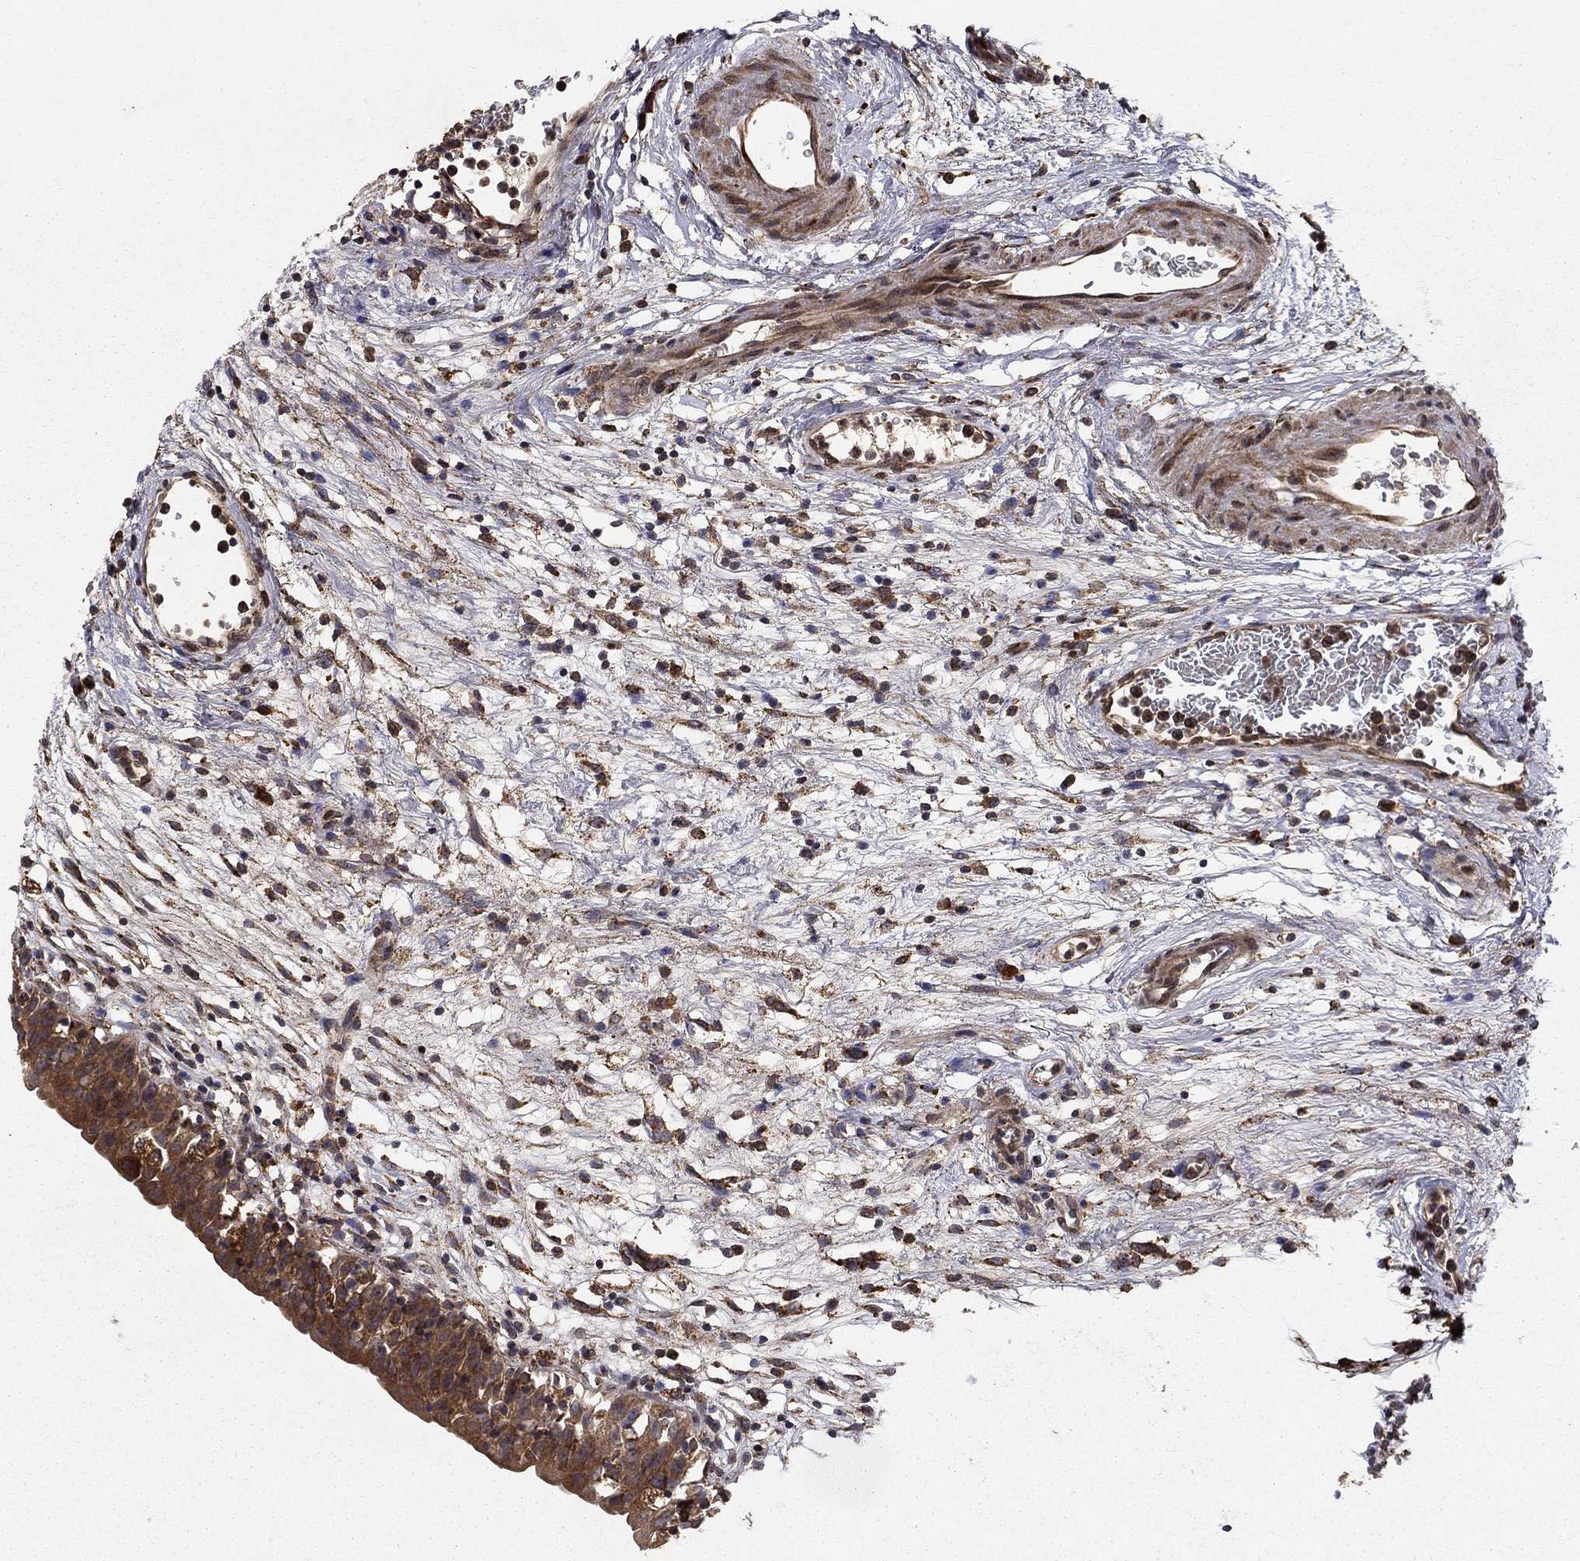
{"staining": {"intensity": "strong", "quantity": ">75%", "location": "cytoplasmic/membranous"}, "tissue": "urinary bladder", "cell_type": "Urothelial cells", "image_type": "normal", "snomed": [{"axis": "morphology", "description": "Normal tissue, NOS"}, {"axis": "topography", "description": "Urinary bladder"}], "caption": "This is a histology image of immunohistochemistry (IHC) staining of benign urinary bladder, which shows strong positivity in the cytoplasmic/membranous of urothelial cells.", "gene": "BABAM2", "patient": {"sex": "male", "age": 76}}